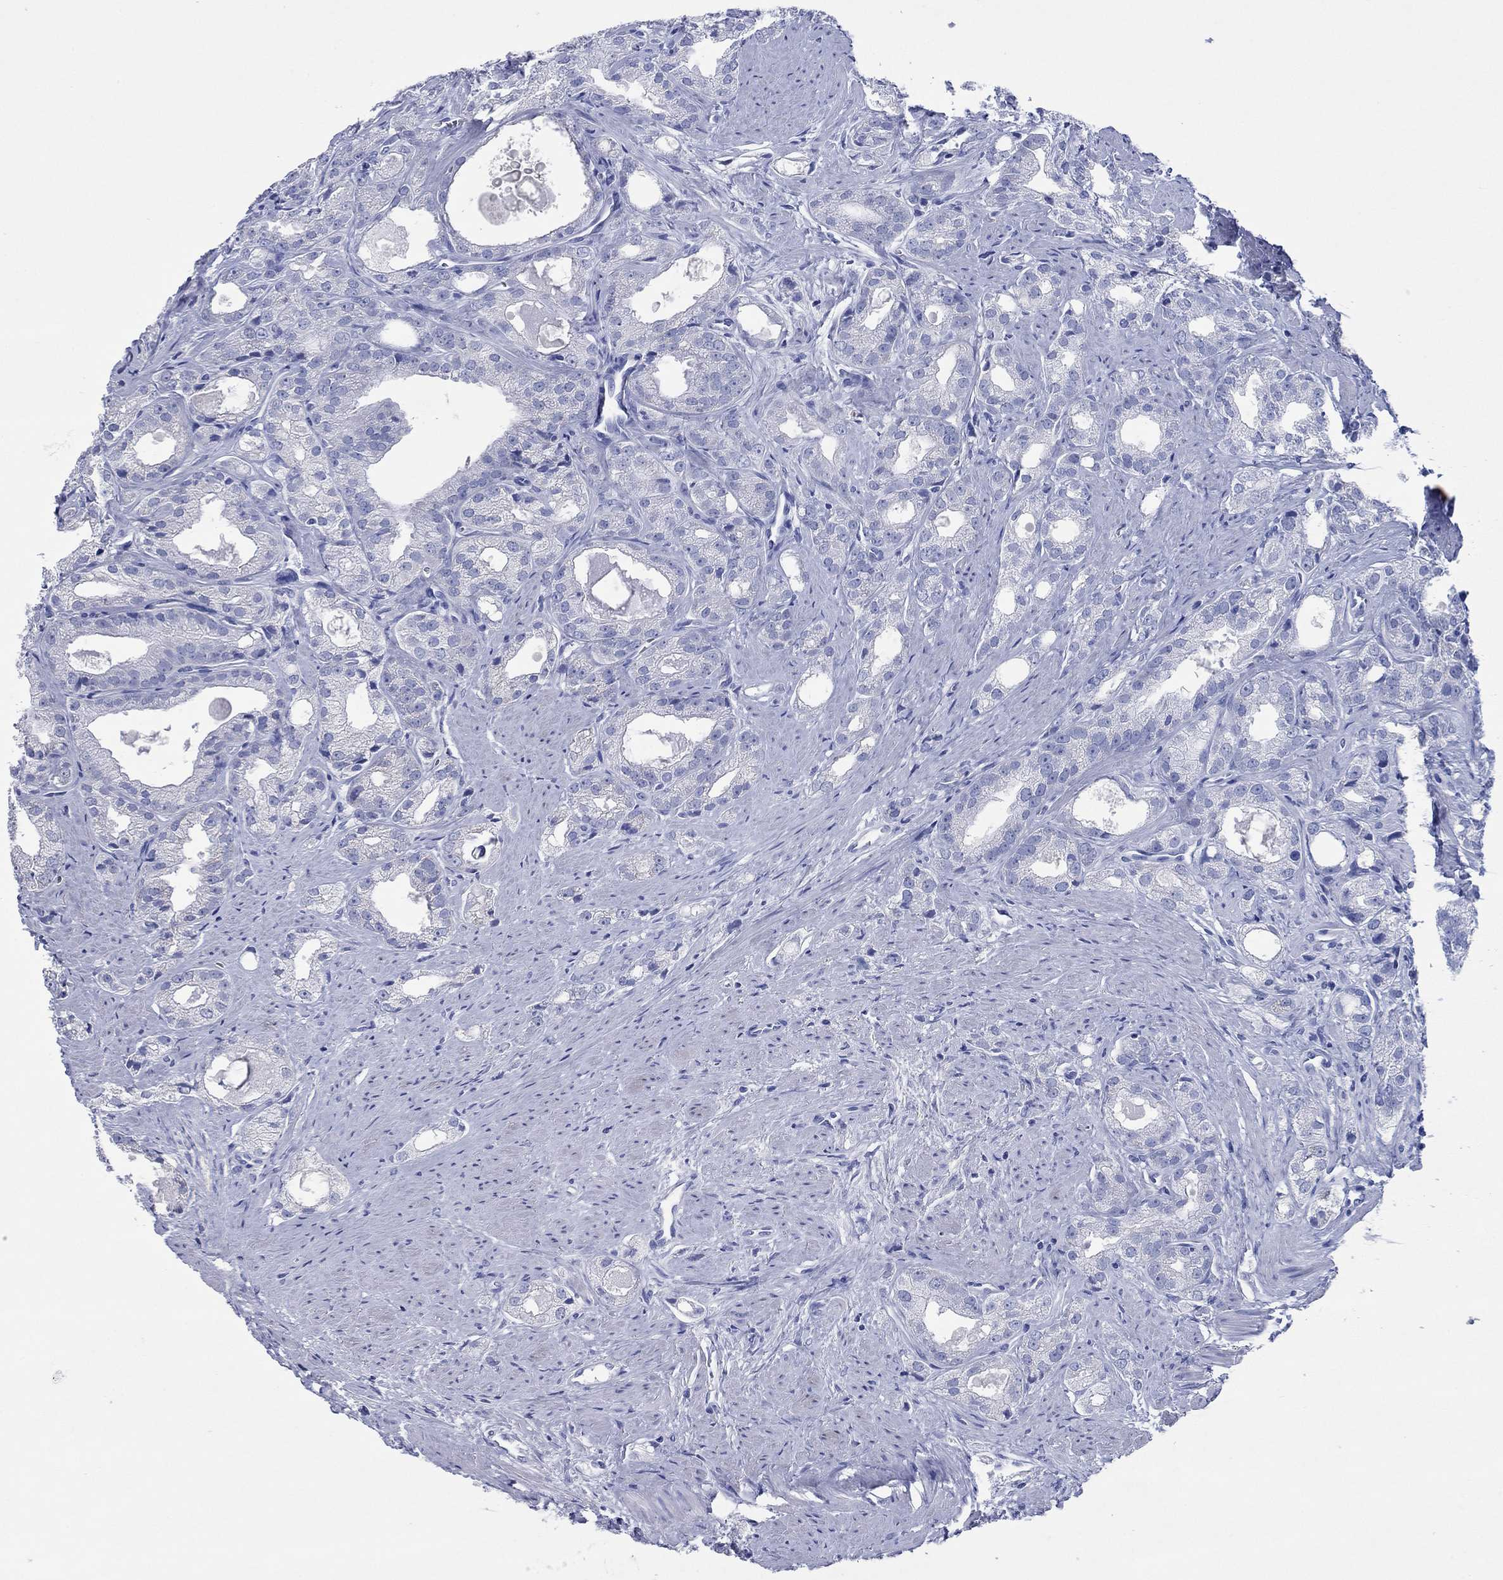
{"staining": {"intensity": "negative", "quantity": "none", "location": "none"}, "tissue": "prostate cancer", "cell_type": "Tumor cells", "image_type": "cancer", "snomed": [{"axis": "morphology", "description": "Adenocarcinoma, NOS"}, {"axis": "morphology", "description": "Adenocarcinoma, High grade"}, {"axis": "topography", "description": "Prostate"}], "caption": "There is no significant expression in tumor cells of prostate adenocarcinoma (high-grade).", "gene": "HCRT", "patient": {"sex": "male", "age": 70}}